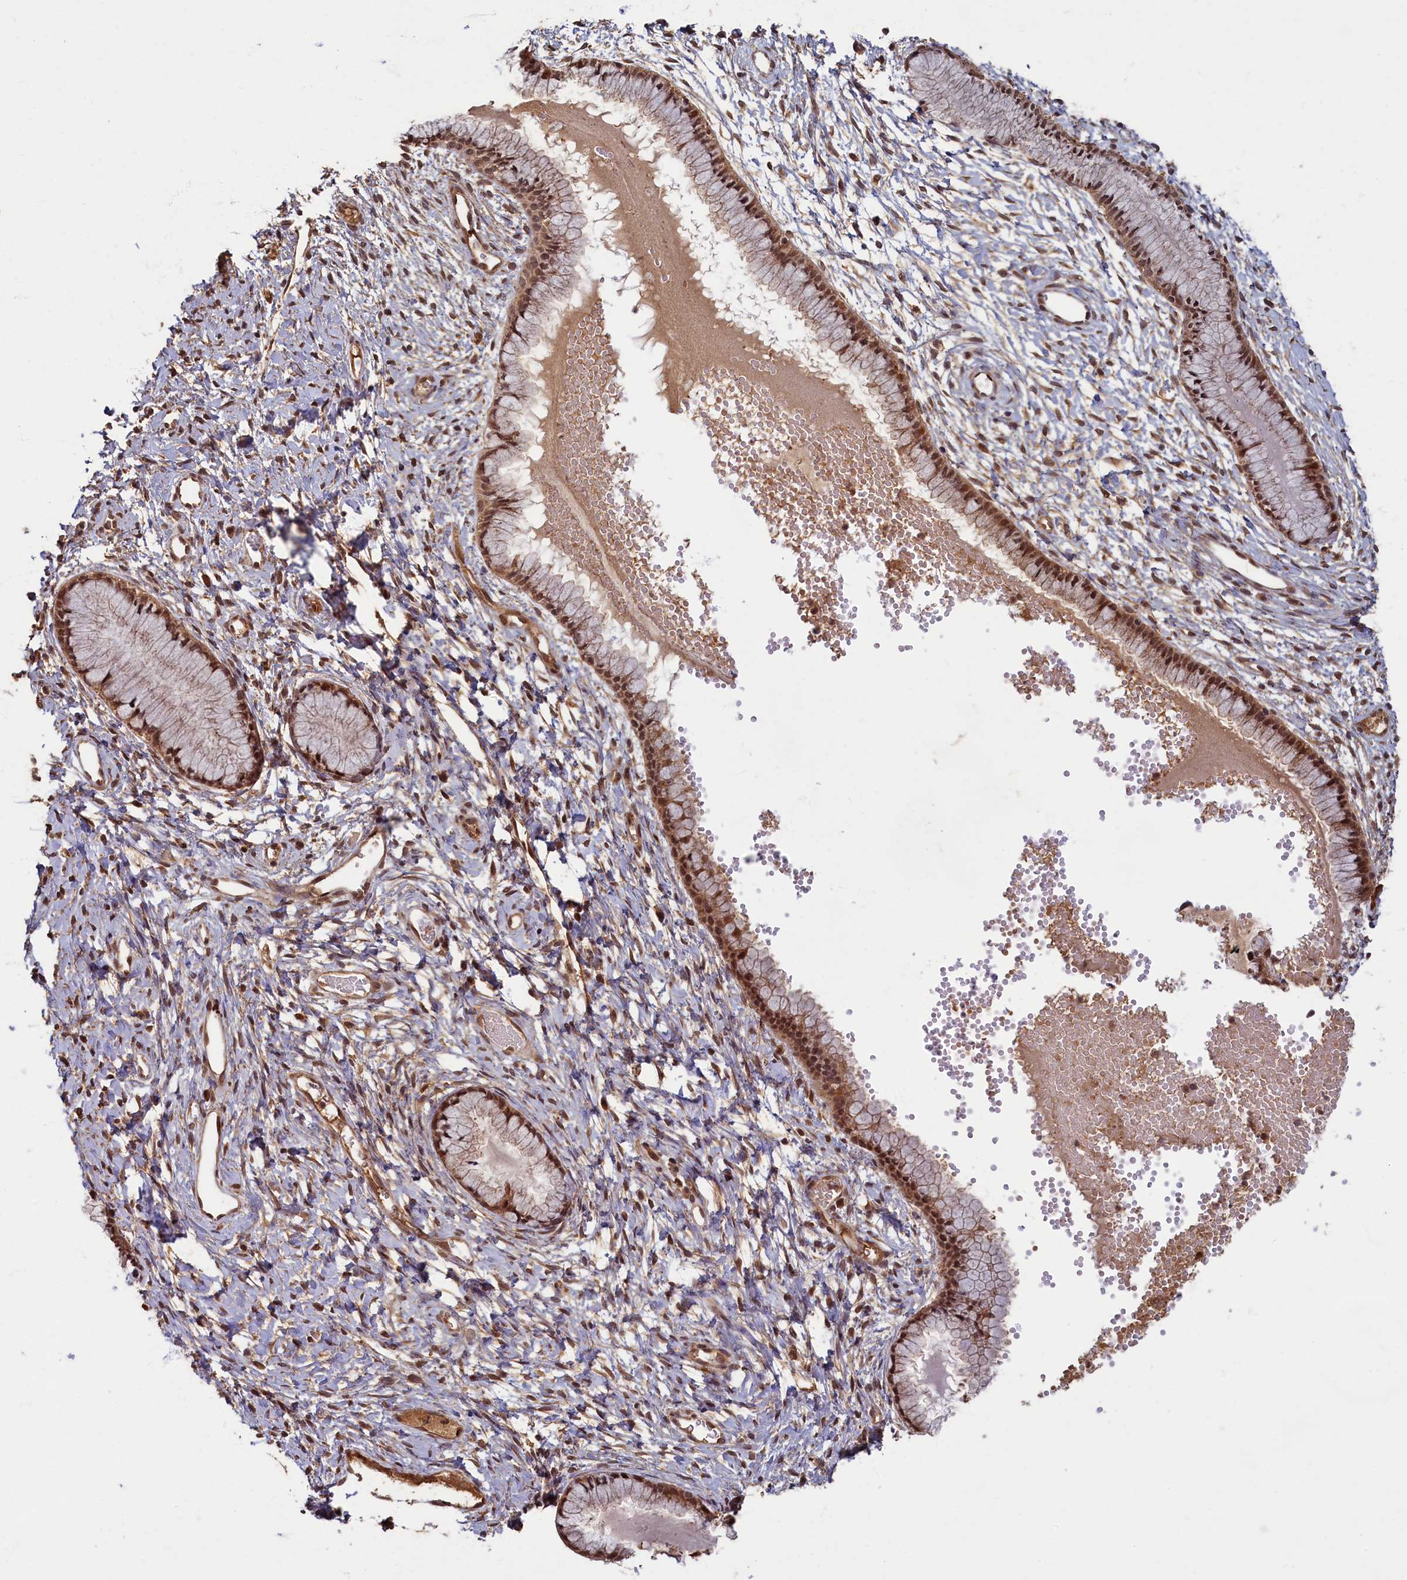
{"staining": {"intensity": "moderate", "quantity": ">75%", "location": "cytoplasmic/membranous,nuclear"}, "tissue": "cervix", "cell_type": "Glandular cells", "image_type": "normal", "snomed": [{"axis": "morphology", "description": "Normal tissue, NOS"}, {"axis": "topography", "description": "Cervix"}], "caption": "A medium amount of moderate cytoplasmic/membranous,nuclear positivity is appreciated in about >75% of glandular cells in normal cervix. Nuclei are stained in blue.", "gene": "BRCA1", "patient": {"sex": "female", "age": 42}}